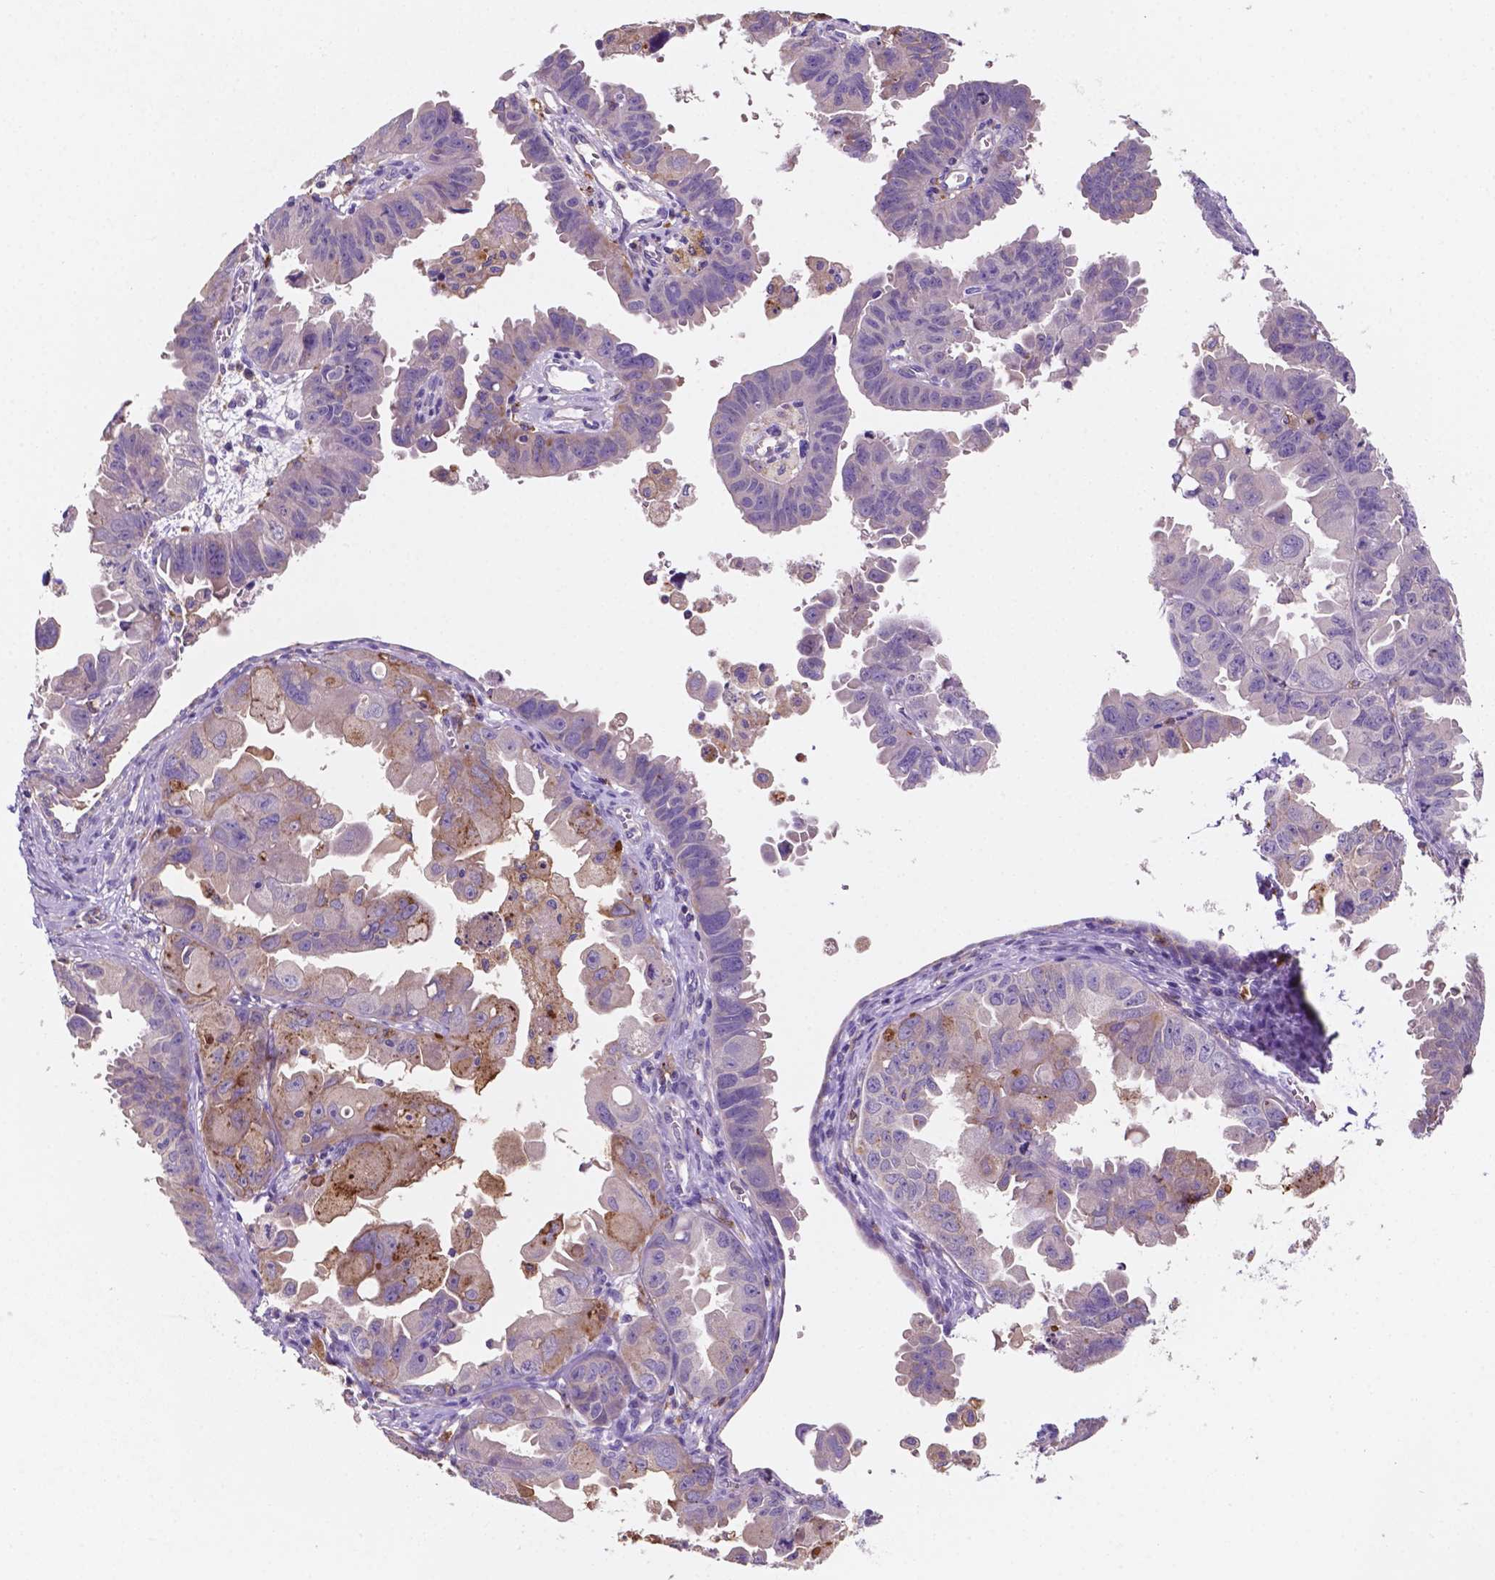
{"staining": {"intensity": "moderate", "quantity": "25%-75%", "location": "cytoplasmic/membranous"}, "tissue": "ovarian cancer", "cell_type": "Tumor cells", "image_type": "cancer", "snomed": [{"axis": "morphology", "description": "Carcinoma, endometroid"}, {"axis": "topography", "description": "Ovary"}], "caption": "This image demonstrates immunohistochemistry (IHC) staining of ovarian cancer, with medium moderate cytoplasmic/membranous staining in approximately 25%-75% of tumor cells.", "gene": "MKRN2OS", "patient": {"sex": "female", "age": 85}}